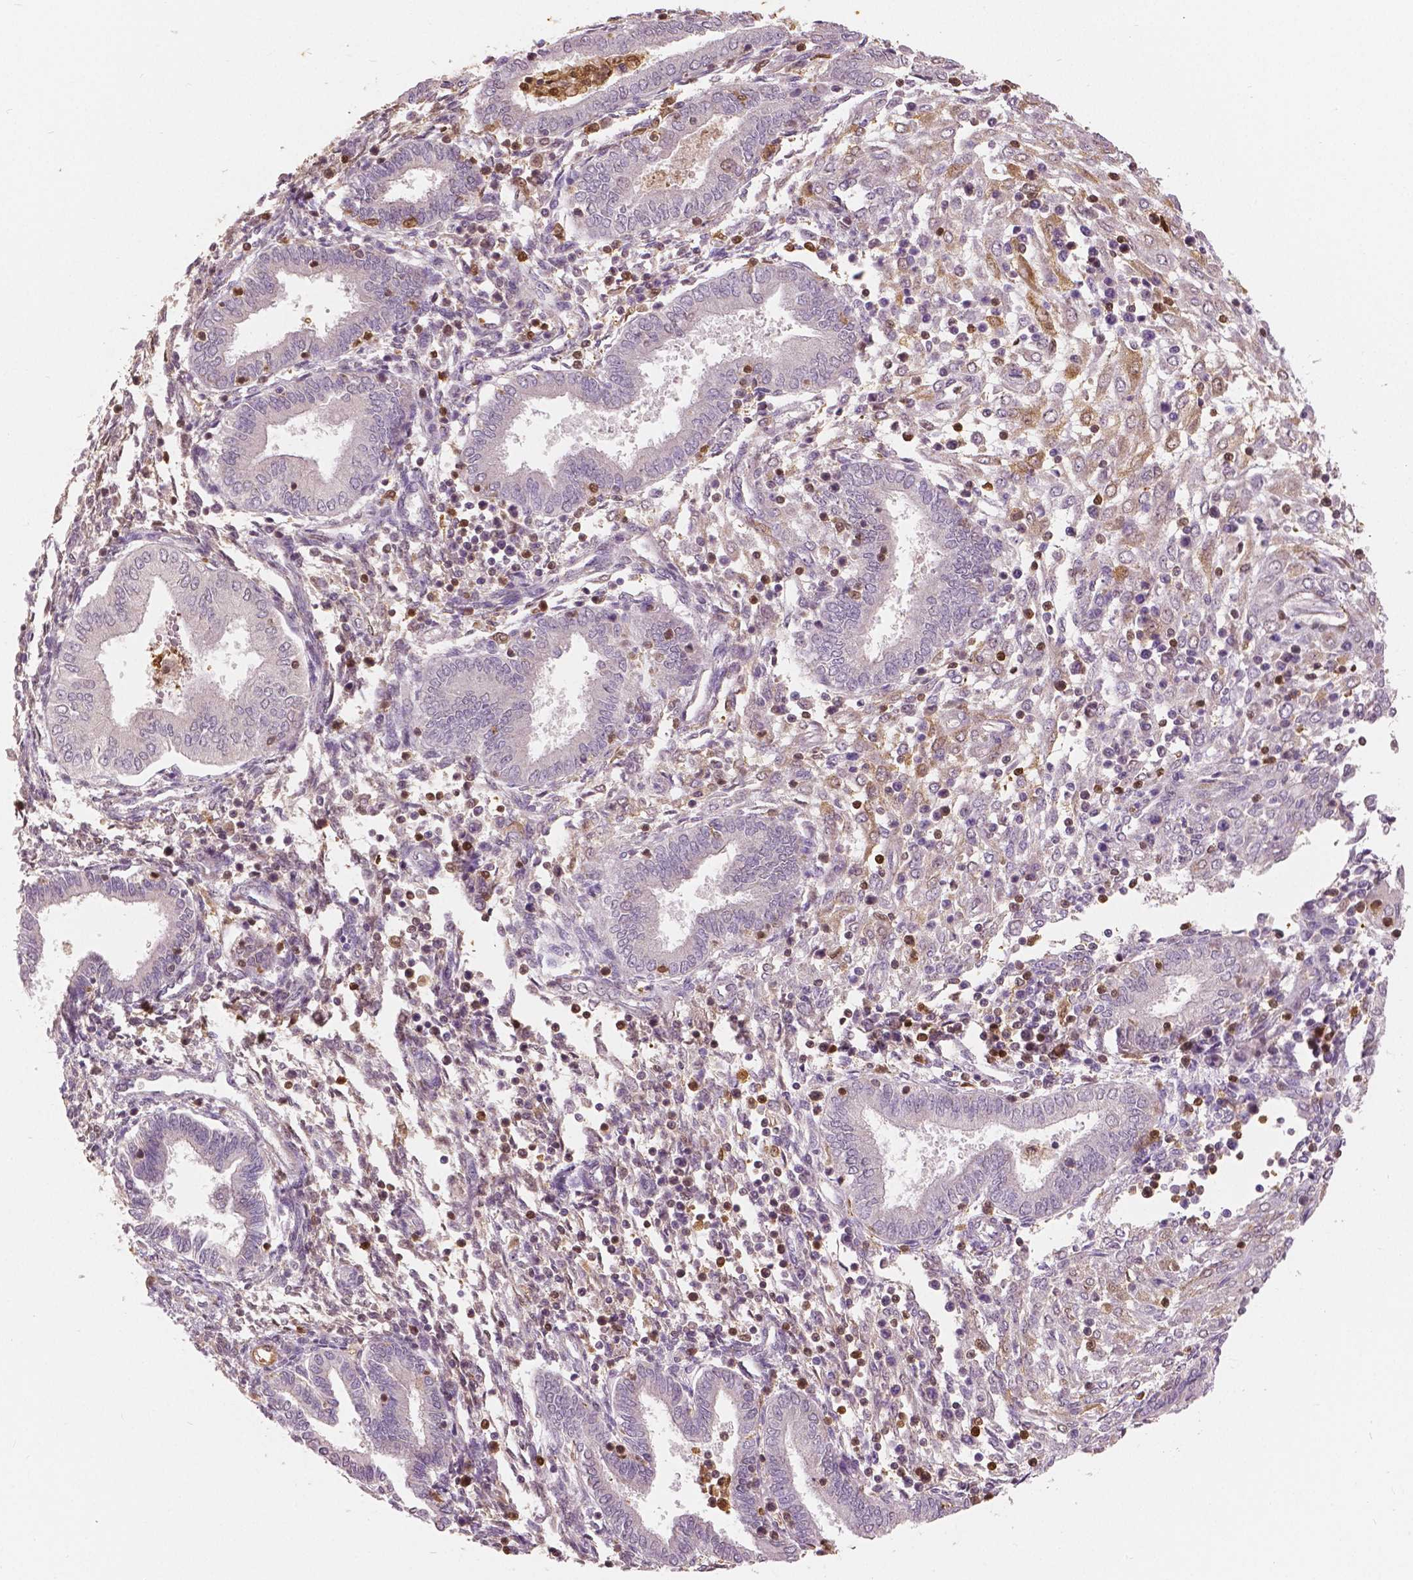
{"staining": {"intensity": "moderate", "quantity": "<25%", "location": "cytoplasmic/membranous"}, "tissue": "endometrium", "cell_type": "Cells in endometrial stroma", "image_type": "normal", "snomed": [{"axis": "morphology", "description": "Normal tissue, NOS"}, {"axis": "topography", "description": "Endometrium"}], "caption": "Endometrium stained with DAB IHC shows low levels of moderate cytoplasmic/membranous expression in about <25% of cells in endometrial stroma. (DAB (3,3'-diaminobenzidine) IHC, brown staining for protein, blue staining for nuclei).", "gene": "S100A4", "patient": {"sex": "female", "age": 42}}